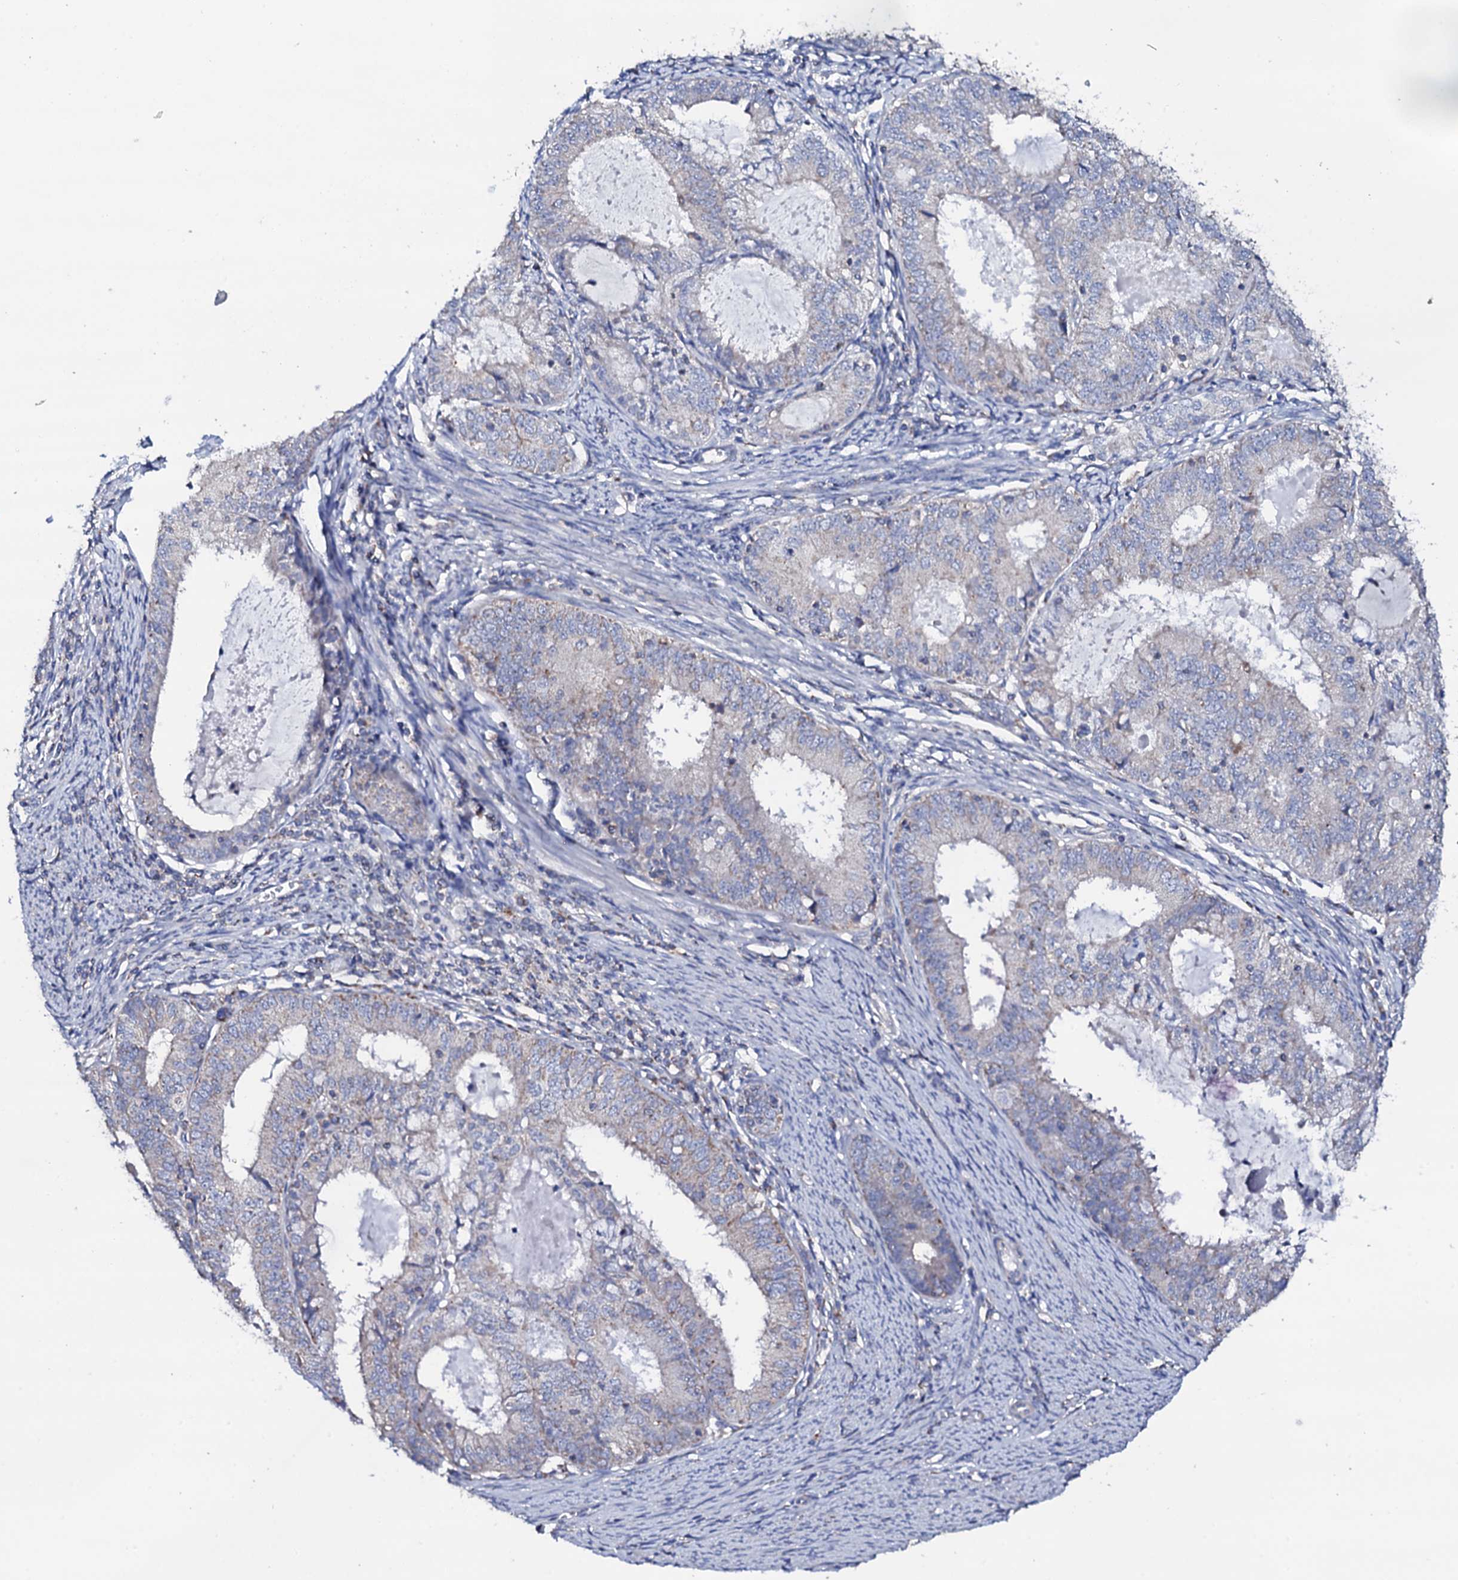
{"staining": {"intensity": "negative", "quantity": "none", "location": "none"}, "tissue": "endometrial cancer", "cell_type": "Tumor cells", "image_type": "cancer", "snomed": [{"axis": "morphology", "description": "Adenocarcinoma, NOS"}, {"axis": "topography", "description": "Endometrium"}], "caption": "A high-resolution micrograph shows IHC staining of endometrial adenocarcinoma, which exhibits no significant positivity in tumor cells.", "gene": "TCAF2", "patient": {"sex": "female", "age": 57}}